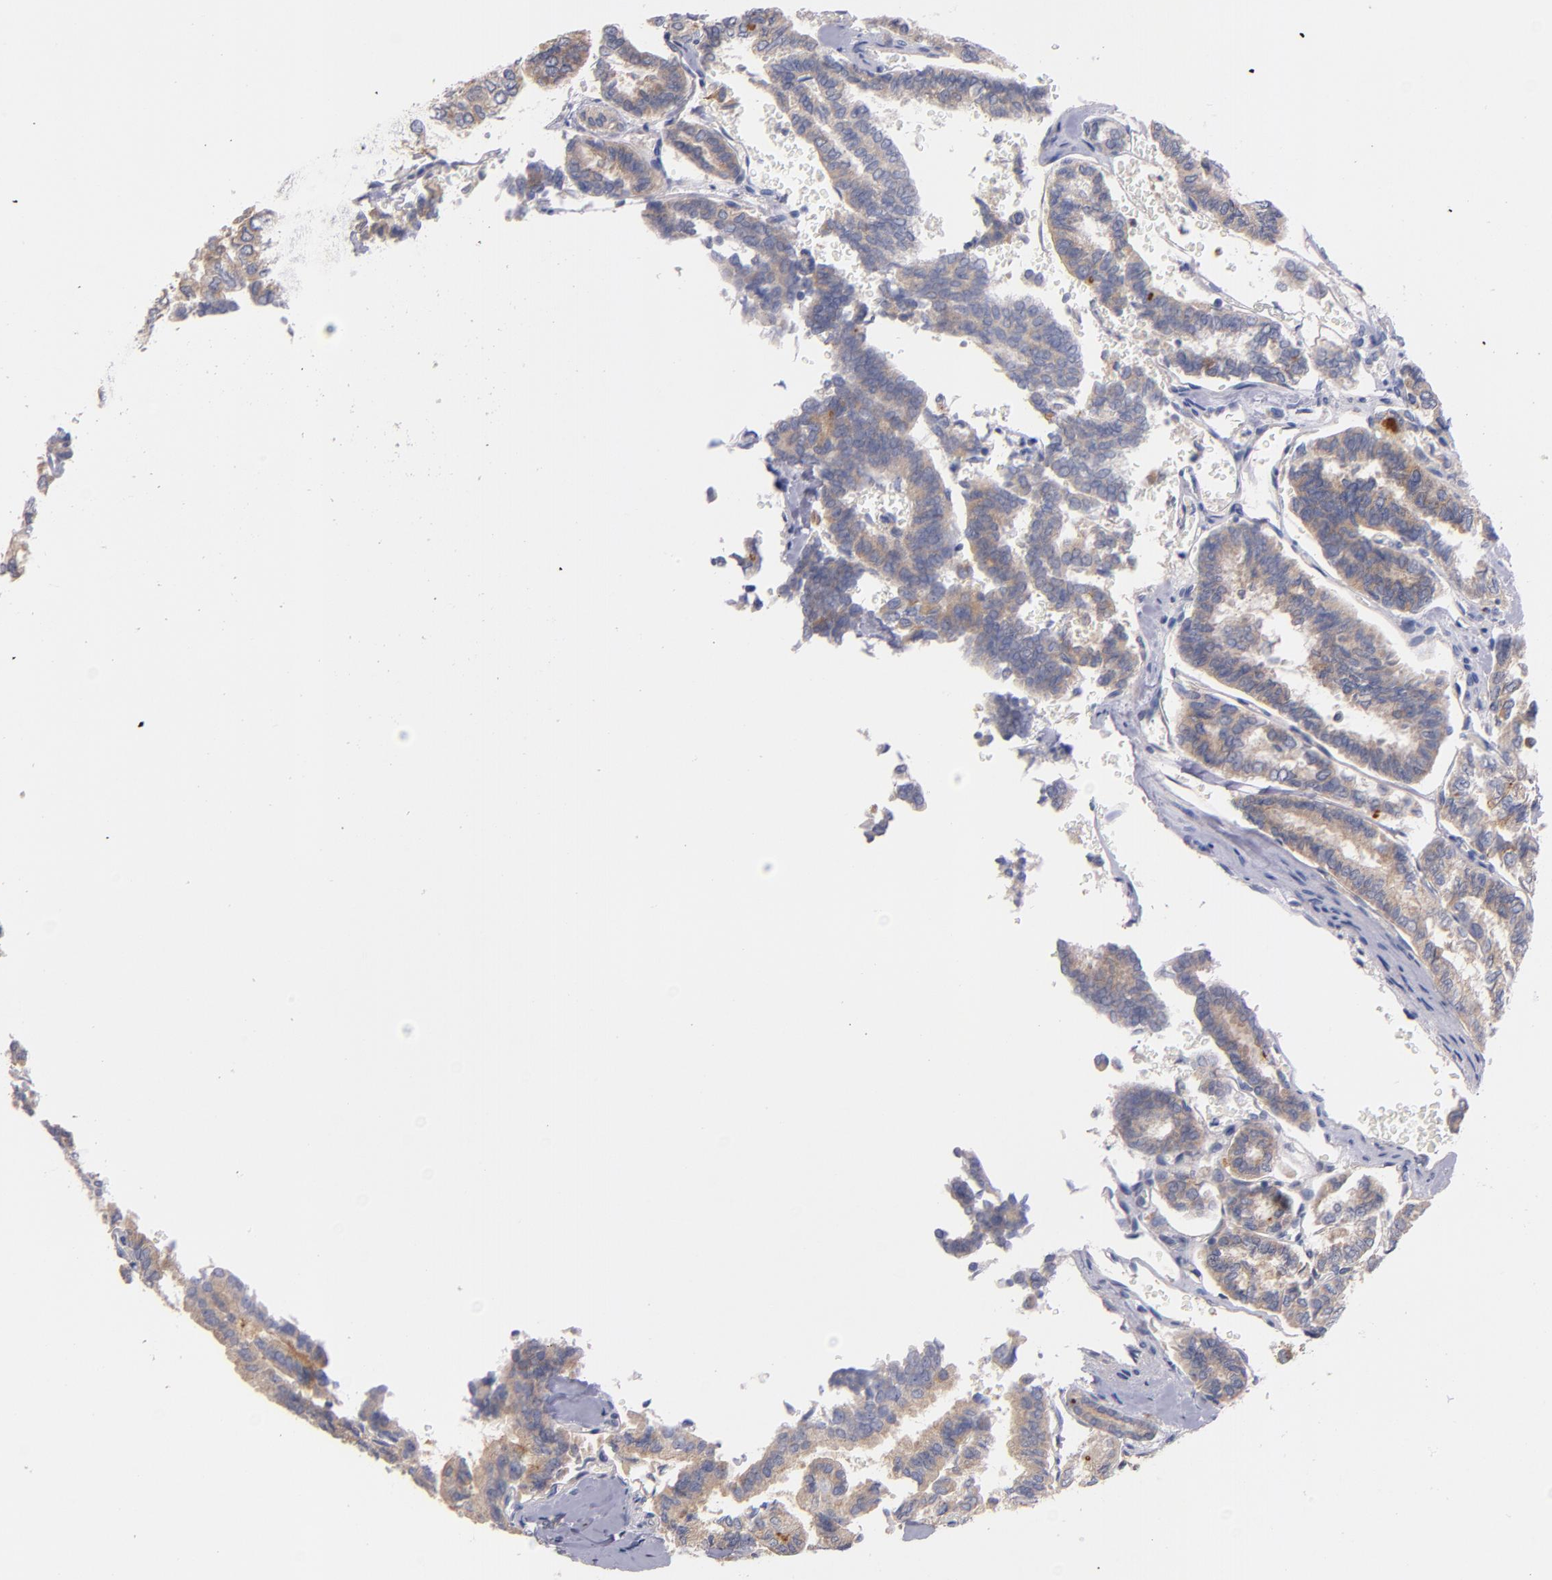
{"staining": {"intensity": "weak", "quantity": ">75%", "location": "cytoplasmic/membranous"}, "tissue": "thyroid cancer", "cell_type": "Tumor cells", "image_type": "cancer", "snomed": [{"axis": "morphology", "description": "Papillary adenocarcinoma, NOS"}, {"axis": "topography", "description": "Thyroid gland"}], "caption": "IHC (DAB (3,3'-diaminobenzidine)) staining of human thyroid cancer (papillary adenocarcinoma) shows weak cytoplasmic/membranous protein staining in approximately >75% of tumor cells.", "gene": "CNTNAP2", "patient": {"sex": "female", "age": 35}}